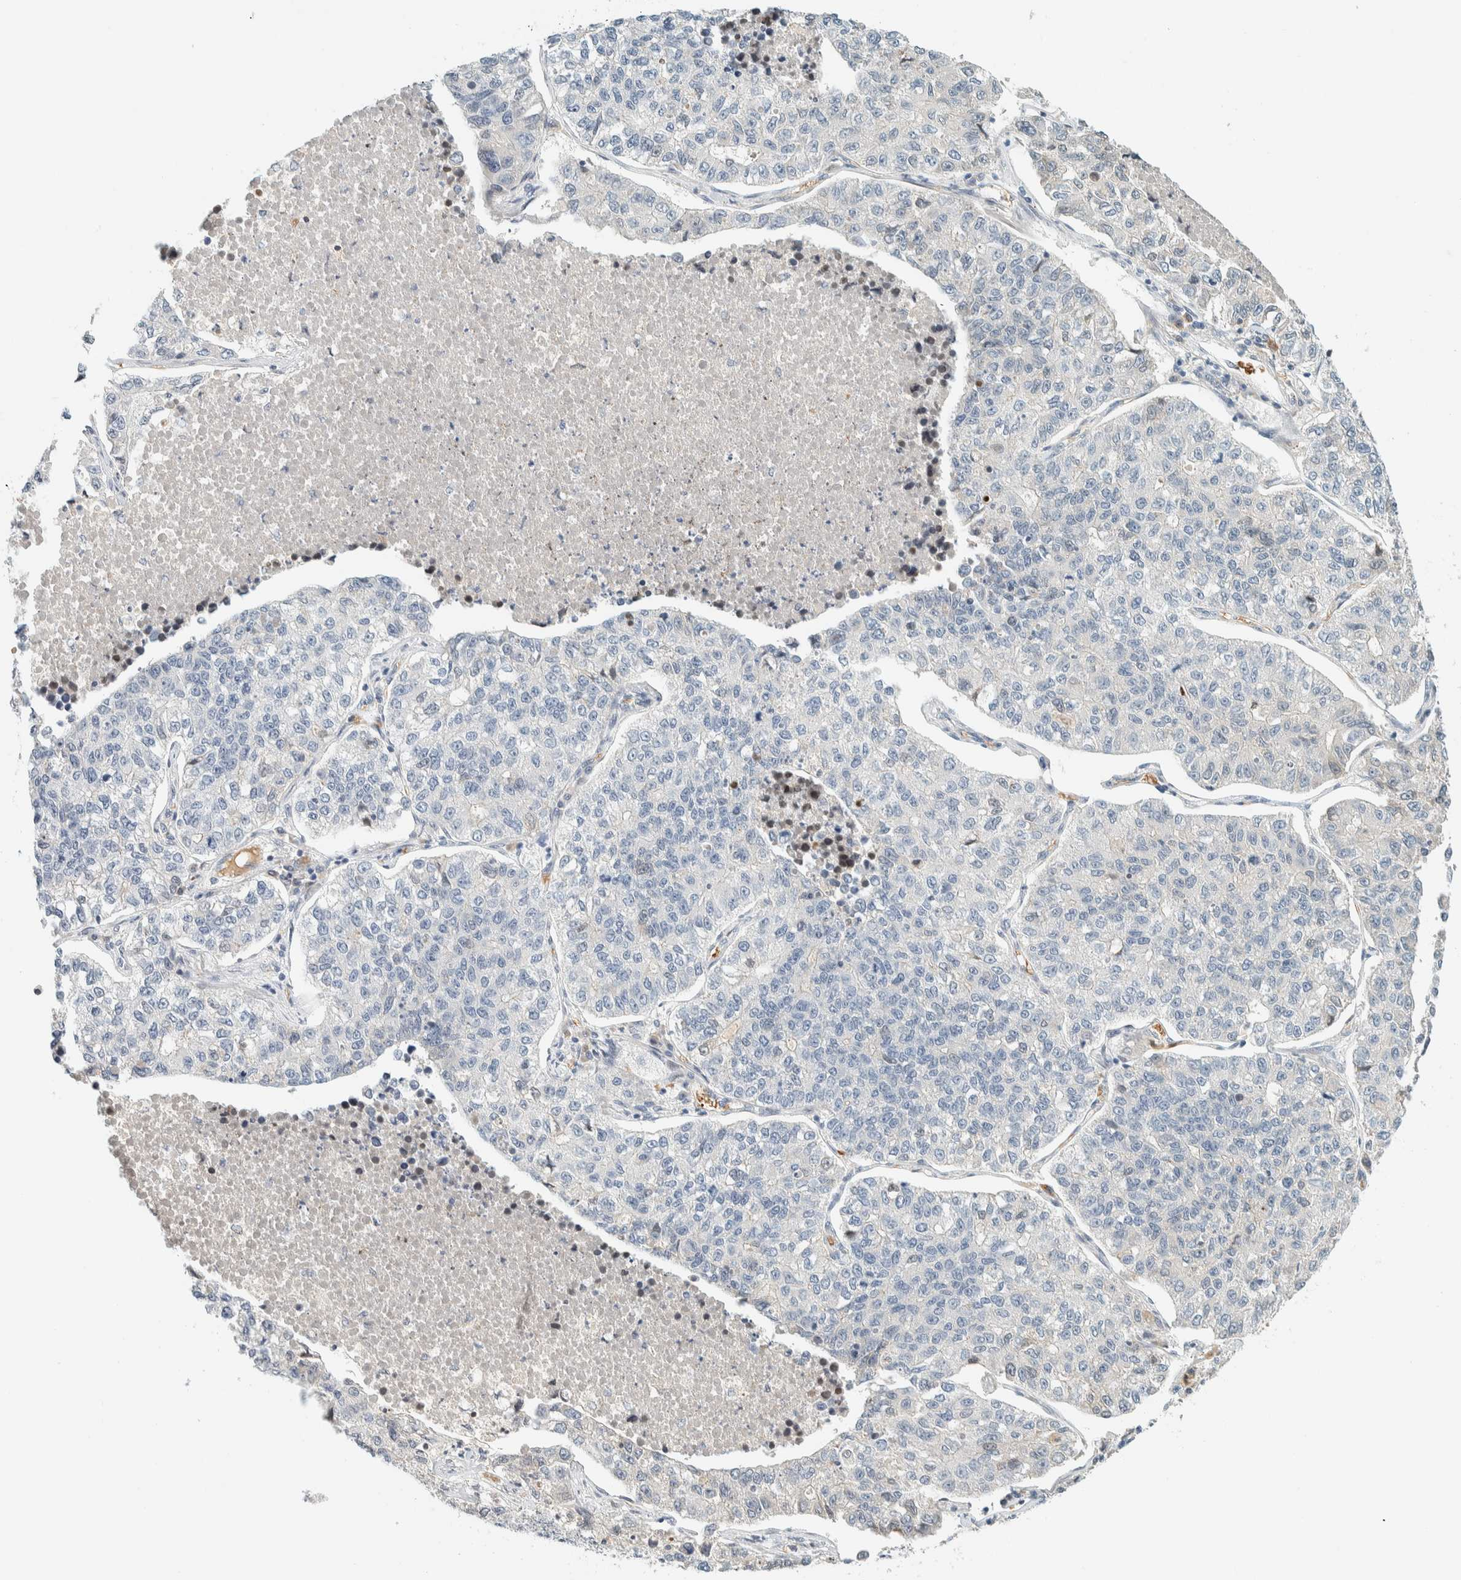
{"staining": {"intensity": "negative", "quantity": "none", "location": "none"}, "tissue": "lung cancer", "cell_type": "Tumor cells", "image_type": "cancer", "snomed": [{"axis": "morphology", "description": "Adenocarcinoma, NOS"}, {"axis": "topography", "description": "Lung"}], "caption": "Immunohistochemistry (IHC) micrograph of lung cancer stained for a protein (brown), which reveals no expression in tumor cells.", "gene": "TSTD2", "patient": {"sex": "male", "age": 49}}